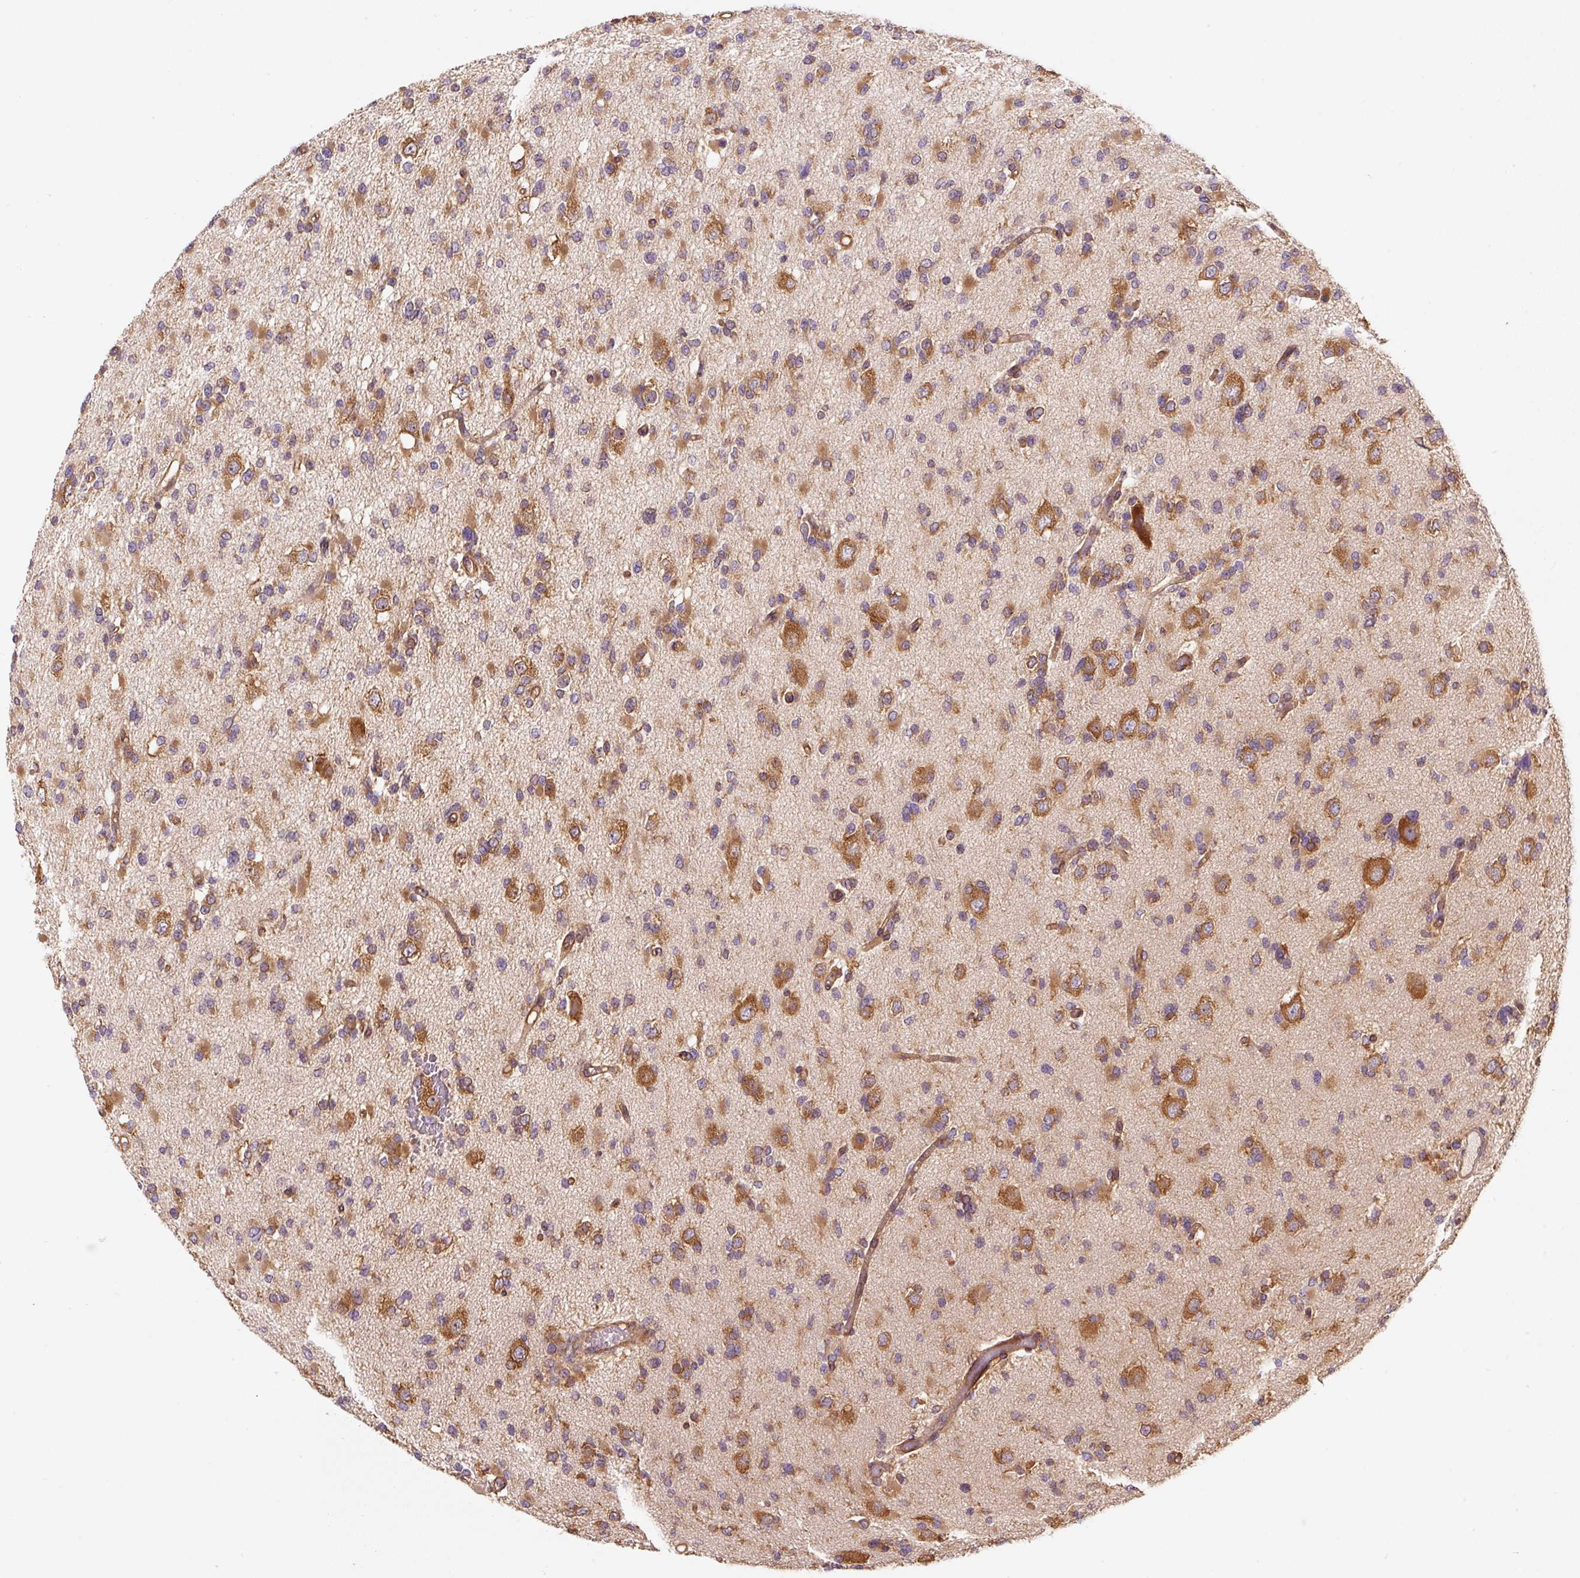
{"staining": {"intensity": "moderate", "quantity": ">75%", "location": "cytoplasmic/membranous"}, "tissue": "glioma", "cell_type": "Tumor cells", "image_type": "cancer", "snomed": [{"axis": "morphology", "description": "Glioma, malignant, Low grade"}, {"axis": "topography", "description": "Brain"}], "caption": "Immunohistochemistry (IHC) image of neoplastic tissue: human low-grade glioma (malignant) stained using IHC displays medium levels of moderate protein expression localized specifically in the cytoplasmic/membranous of tumor cells, appearing as a cytoplasmic/membranous brown color.", "gene": "EIF2S2", "patient": {"sex": "female", "age": 22}}